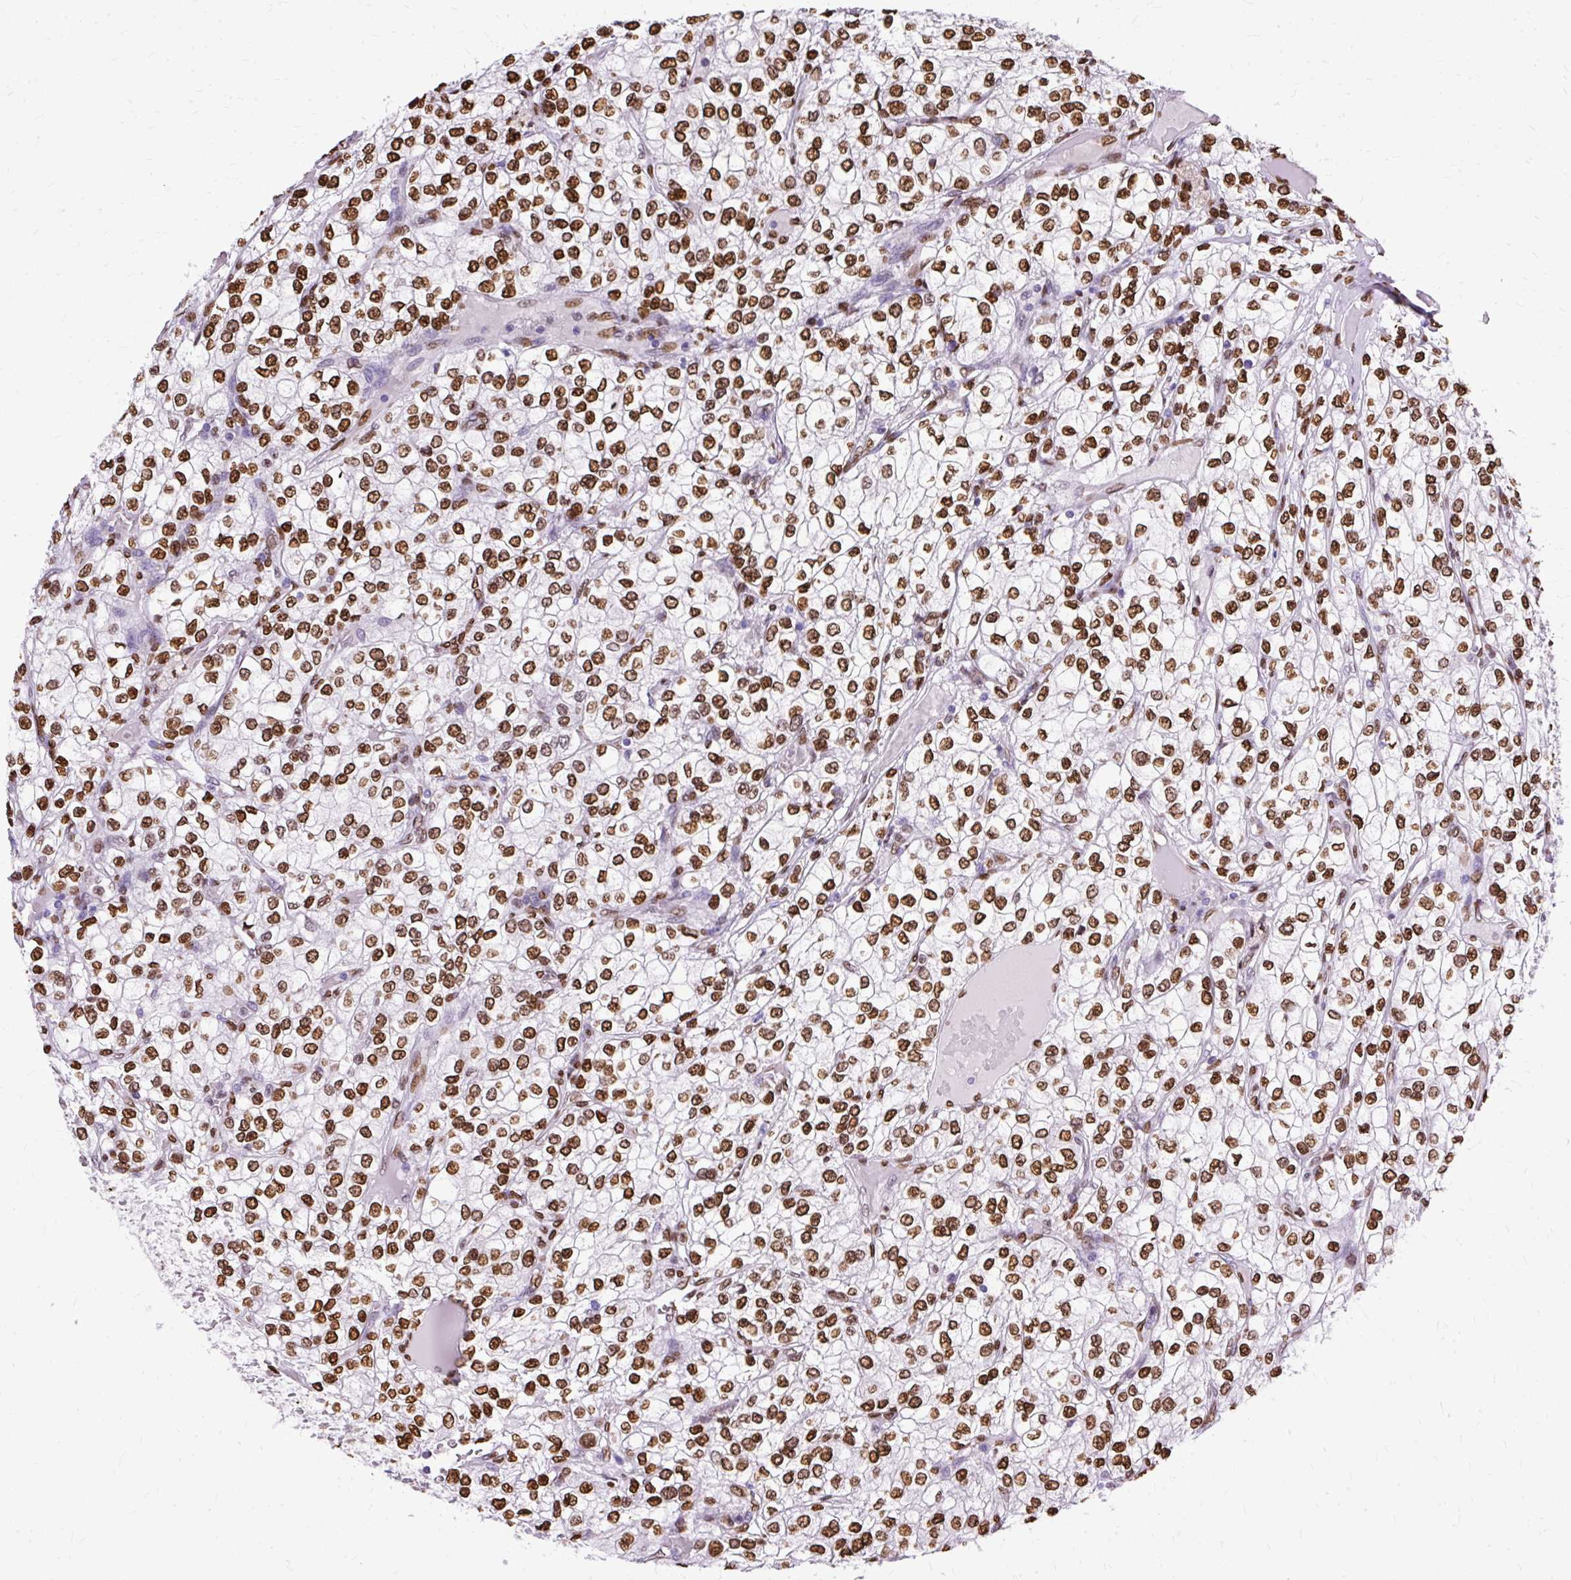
{"staining": {"intensity": "strong", "quantity": ">75%", "location": "nuclear"}, "tissue": "renal cancer", "cell_type": "Tumor cells", "image_type": "cancer", "snomed": [{"axis": "morphology", "description": "Adenocarcinoma, NOS"}, {"axis": "topography", "description": "Kidney"}], "caption": "High-magnification brightfield microscopy of renal cancer stained with DAB (brown) and counterstained with hematoxylin (blue). tumor cells exhibit strong nuclear expression is appreciated in about>75% of cells.", "gene": "TMEM184C", "patient": {"sex": "male", "age": 80}}